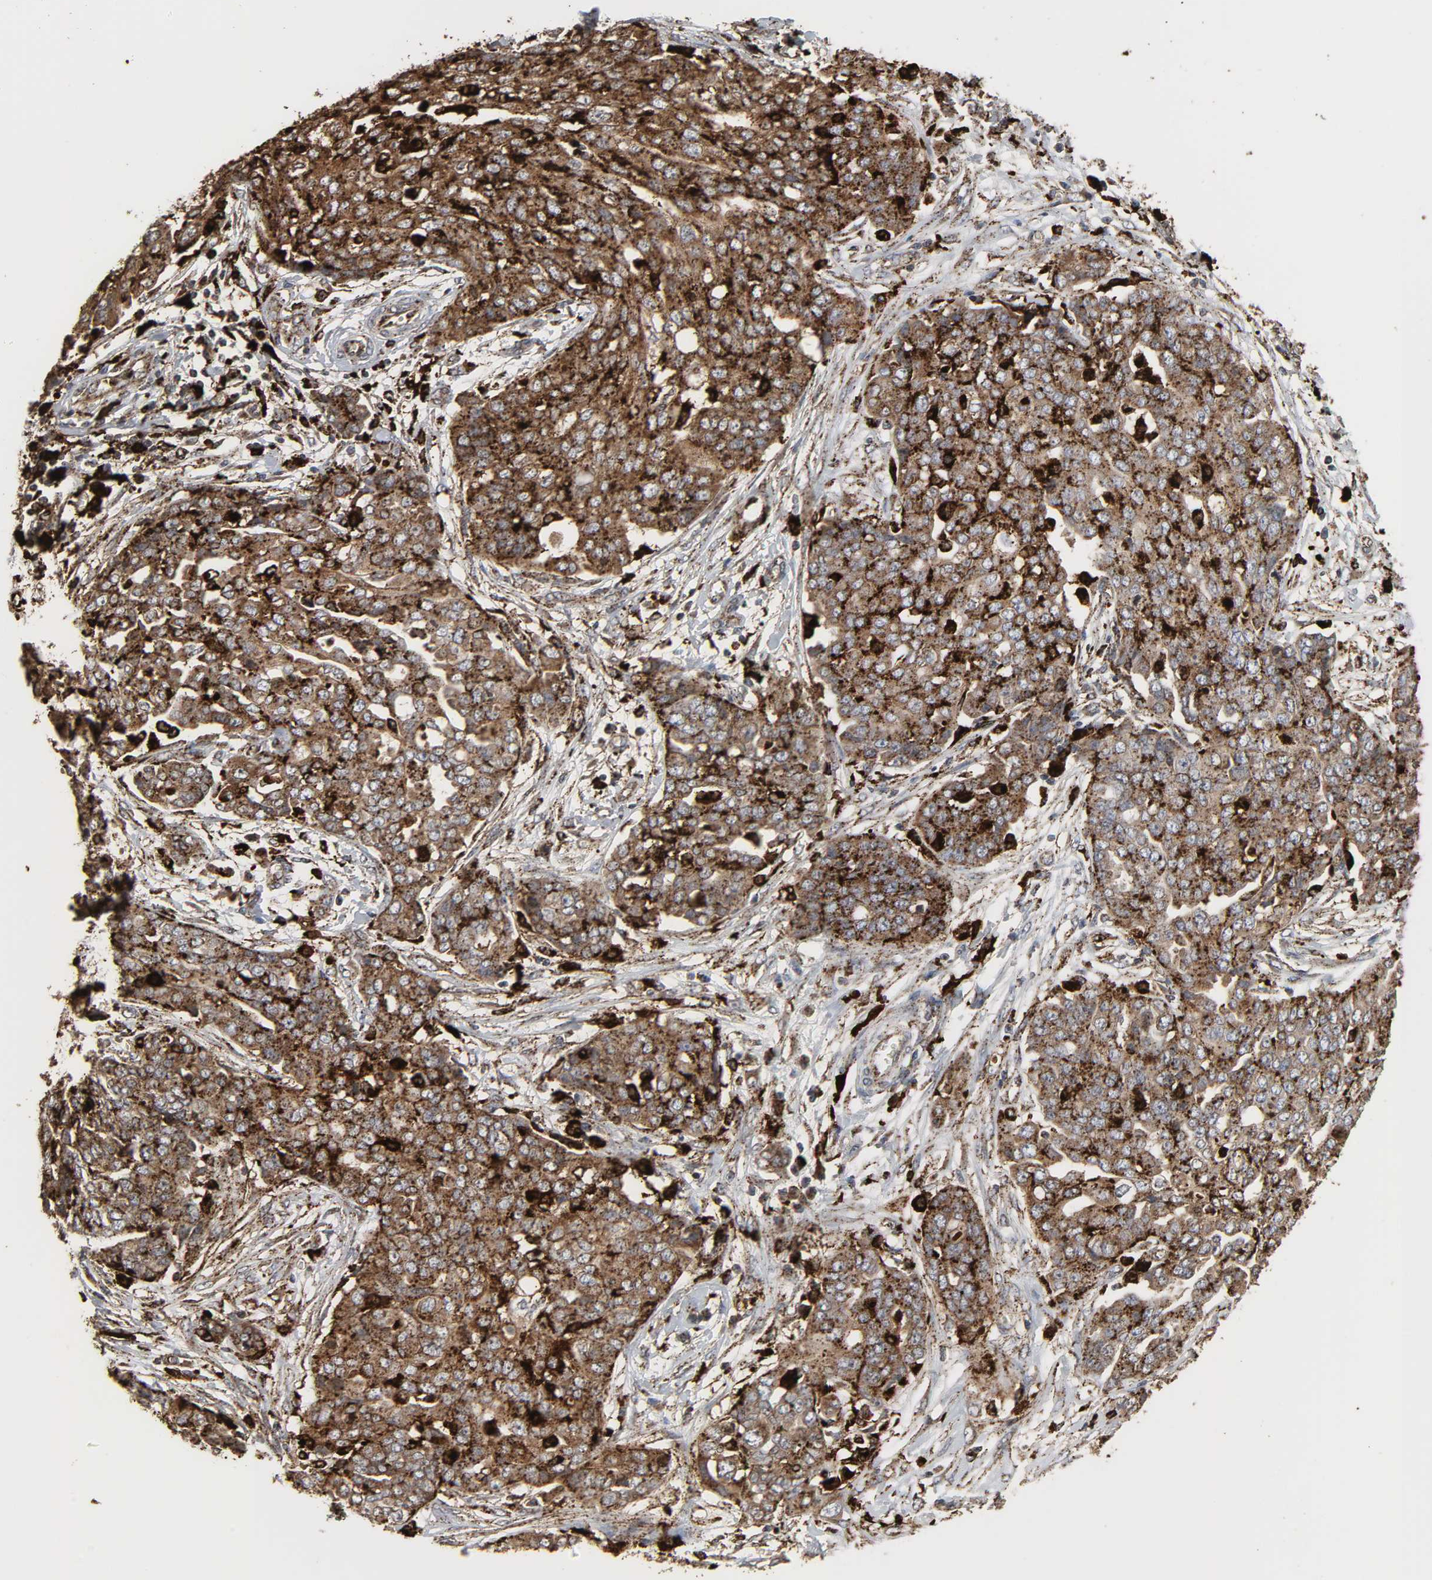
{"staining": {"intensity": "strong", "quantity": ">75%", "location": "cytoplasmic/membranous"}, "tissue": "ovarian cancer", "cell_type": "Tumor cells", "image_type": "cancer", "snomed": [{"axis": "morphology", "description": "Cystadenocarcinoma, serous, NOS"}, {"axis": "topography", "description": "Soft tissue"}, {"axis": "topography", "description": "Ovary"}], "caption": "Immunohistochemical staining of human serous cystadenocarcinoma (ovarian) shows high levels of strong cytoplasmic/membranous protein positivity in about >75% of tumor cells.", "gene": "PSAP", "patient": {"sex": "female", "age": 57}}